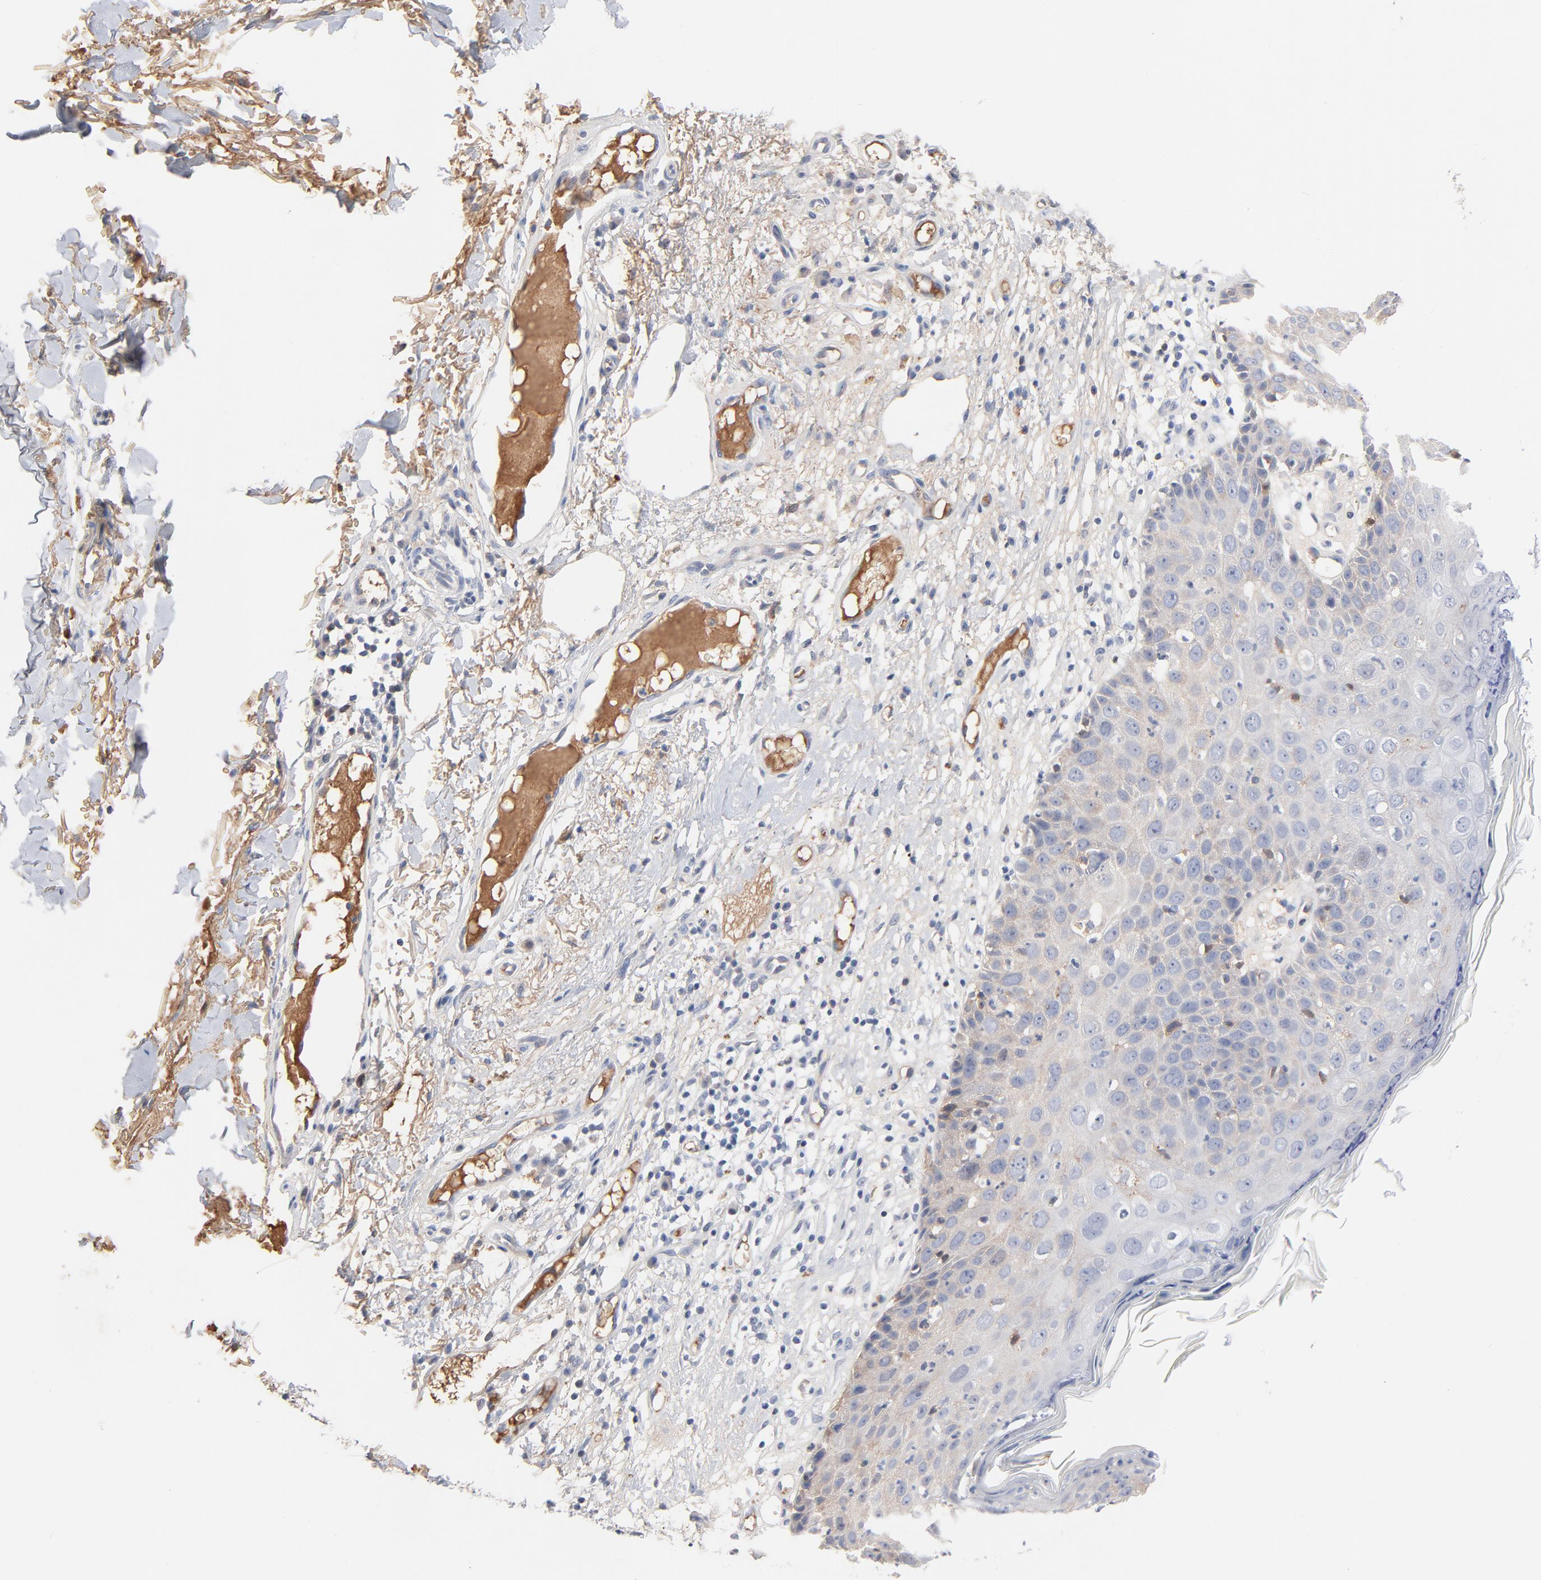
{"staining": {"intensity": "negative", "quantity": "none", "location": "none"}, "tissue": "skin cancer", "cell_type": "Tumor cells", "image_type": "cancer", "snomed": [{"axis": "morphology", "description": "Squamous cell carcinoma, NOS"}, {"axis": "topography", "description": "Skin"}], "caption": "Histopathology image shows no protein staining in tumor cells of squamous cell carcinoma (skin) tissue.", "gene": "SERPINA4", "patient": {"sex": "male", "age": 87}}